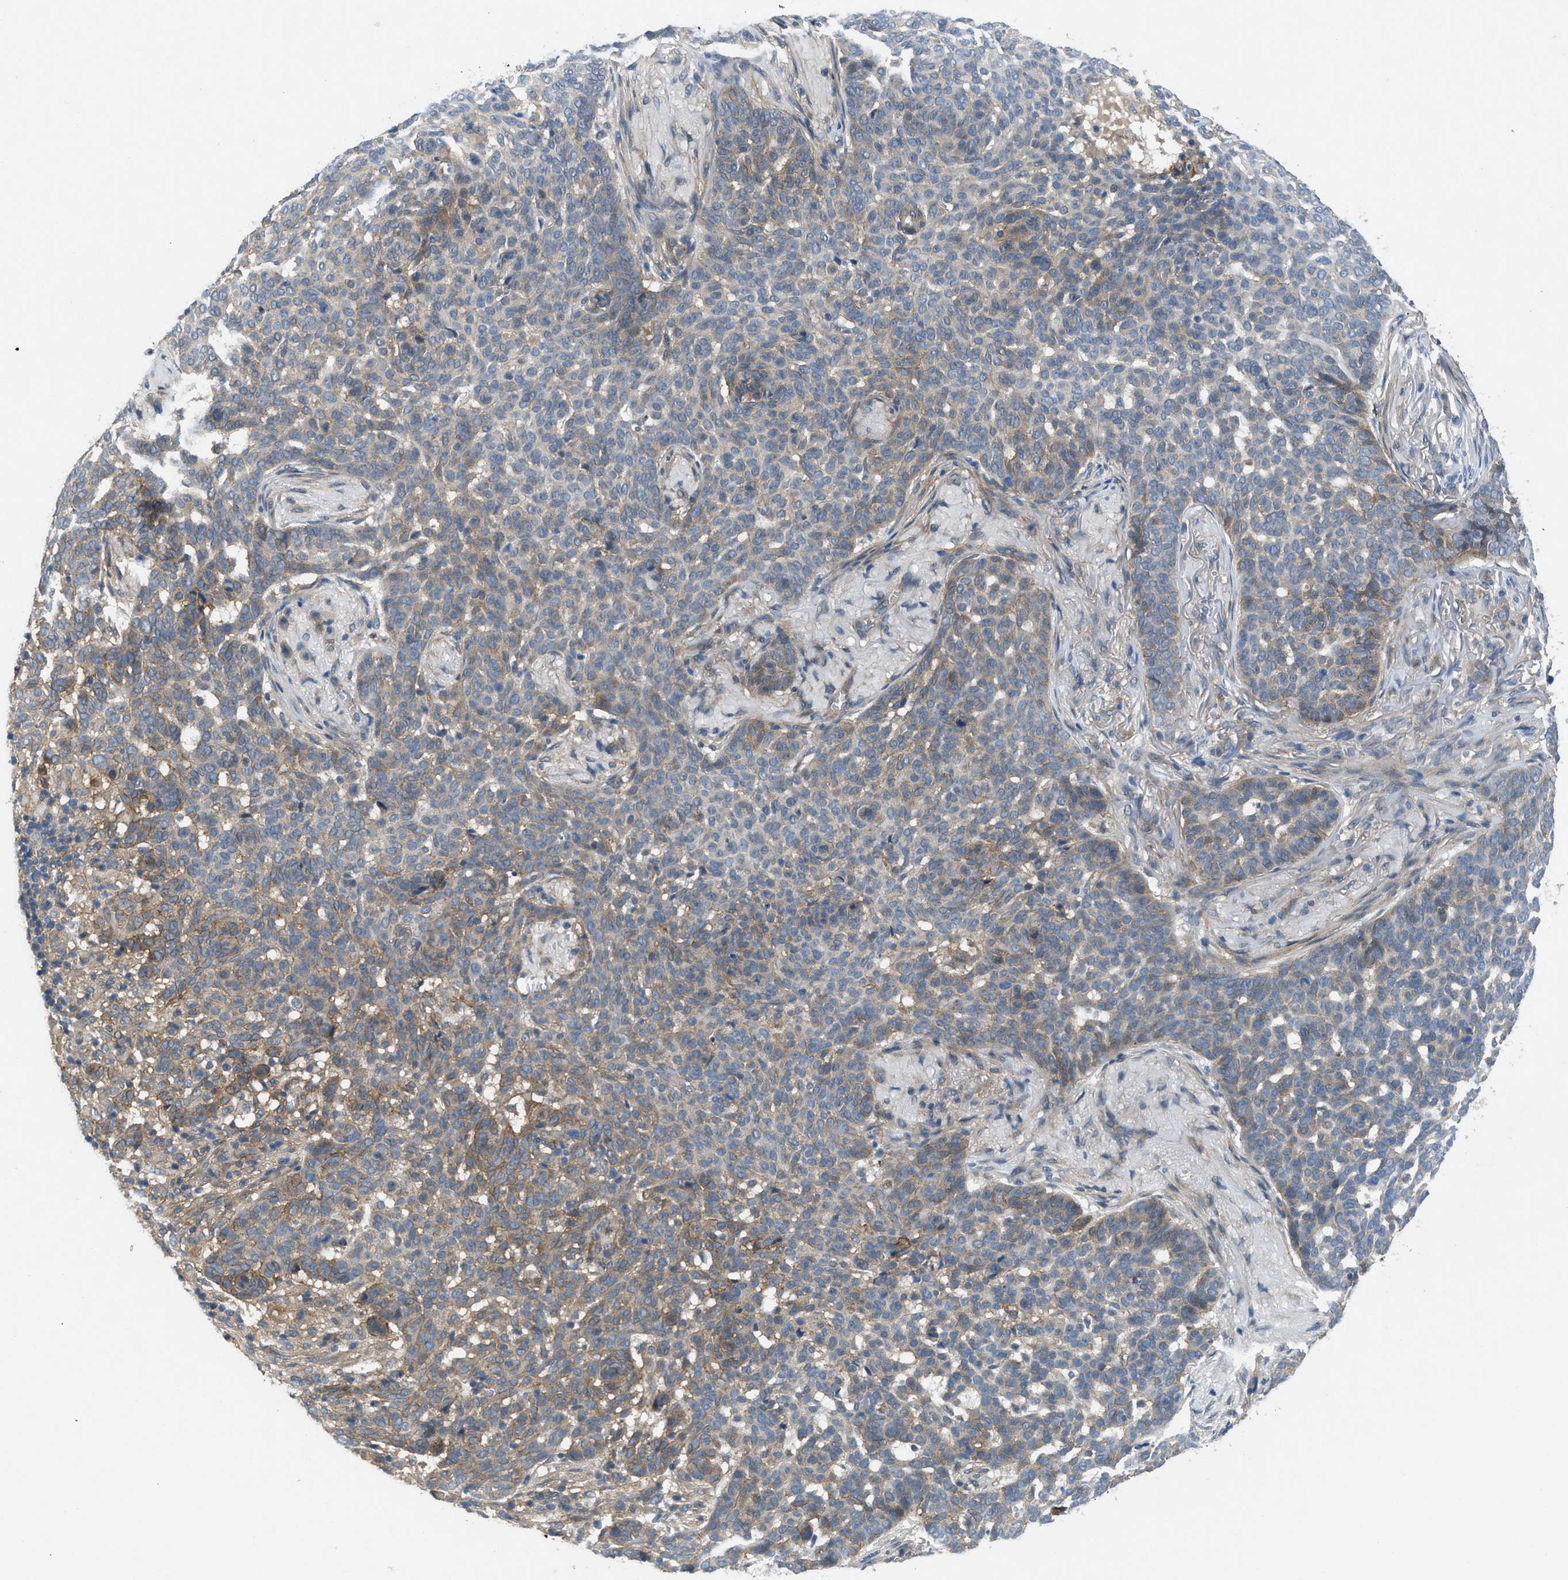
{"staining": {"intensity": "weak", "quantity": "<25%", "location": "cytoplasmic/membranous"}, "tissue": "skin cancer", "cell_type": "Tumor cells", "image_type": "cancer", "snomed": [{"axis": "morphology", "description": "Basal cell carcinoma"}, {"axis": "topography", "description": "Skin"}], "caption": "This is an immunohistochemistry (IHC) photomicrograph of human skin cancer. There is no expression in tumor cells.", "gene": "PANX1", "patient": {"sex": "male", "age": 85}}